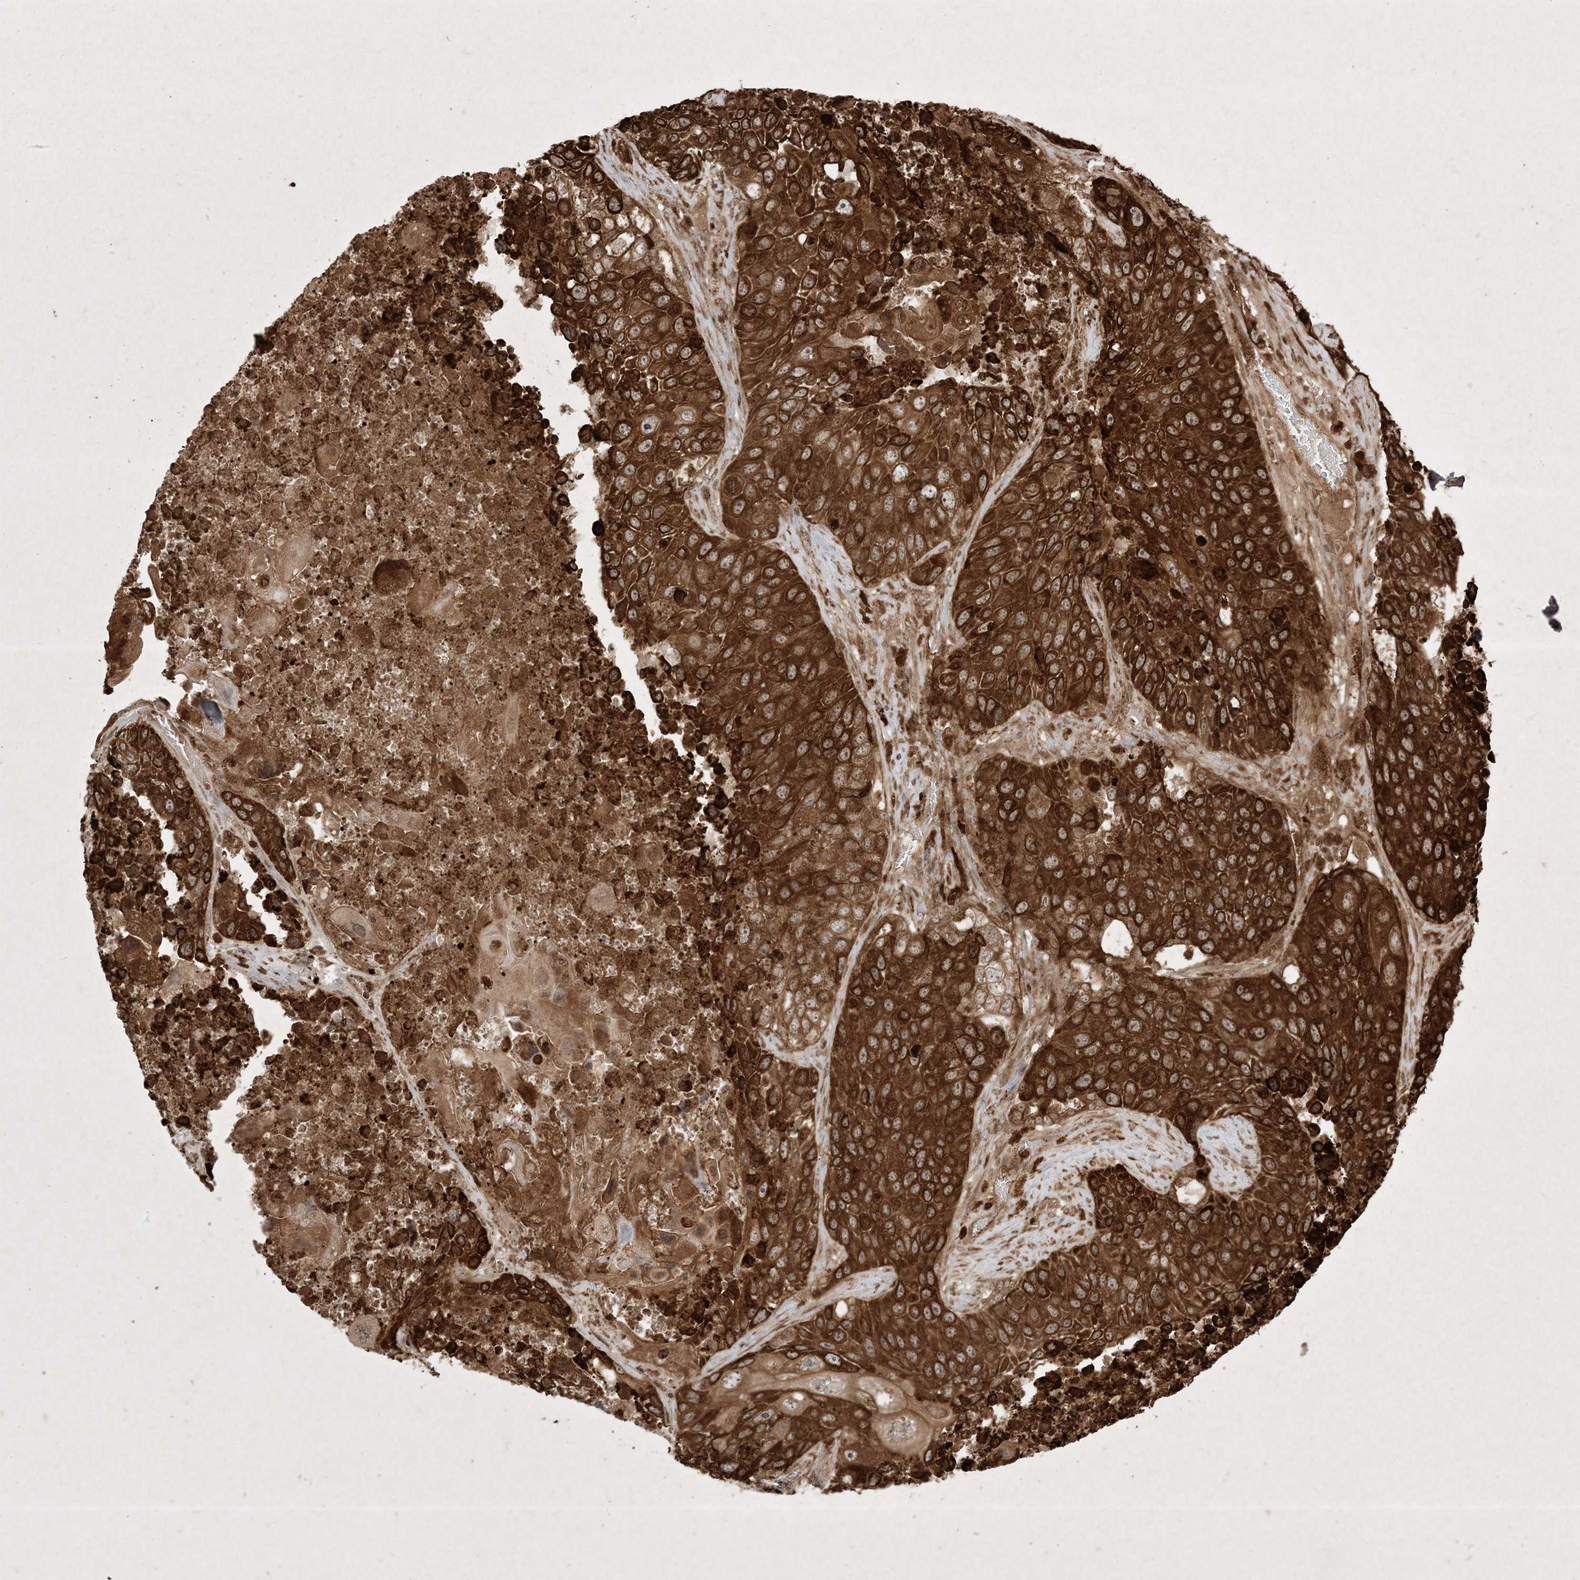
{"staining": {"intensity": "strong", "quantity": ">75%", "location": "cytoplasmic/membranous"}, "tissue": "lung cancer", "cell_type": "Tumor cells", "image_type": "cancer", "snomed": [{"axis": "morphology", "description": "Squamous cell carcinoma, NOS"}, {"axis": "topography", "description": "Lung"}], "caption": "Human lung squamous cell carcinoma stained with a brown dye reveals strong cytoplasmic/membranous positive expression in approximately >75% of tumor cells.", "gene": "PTK6", "patient": {"sex": "male", "age": 61}}